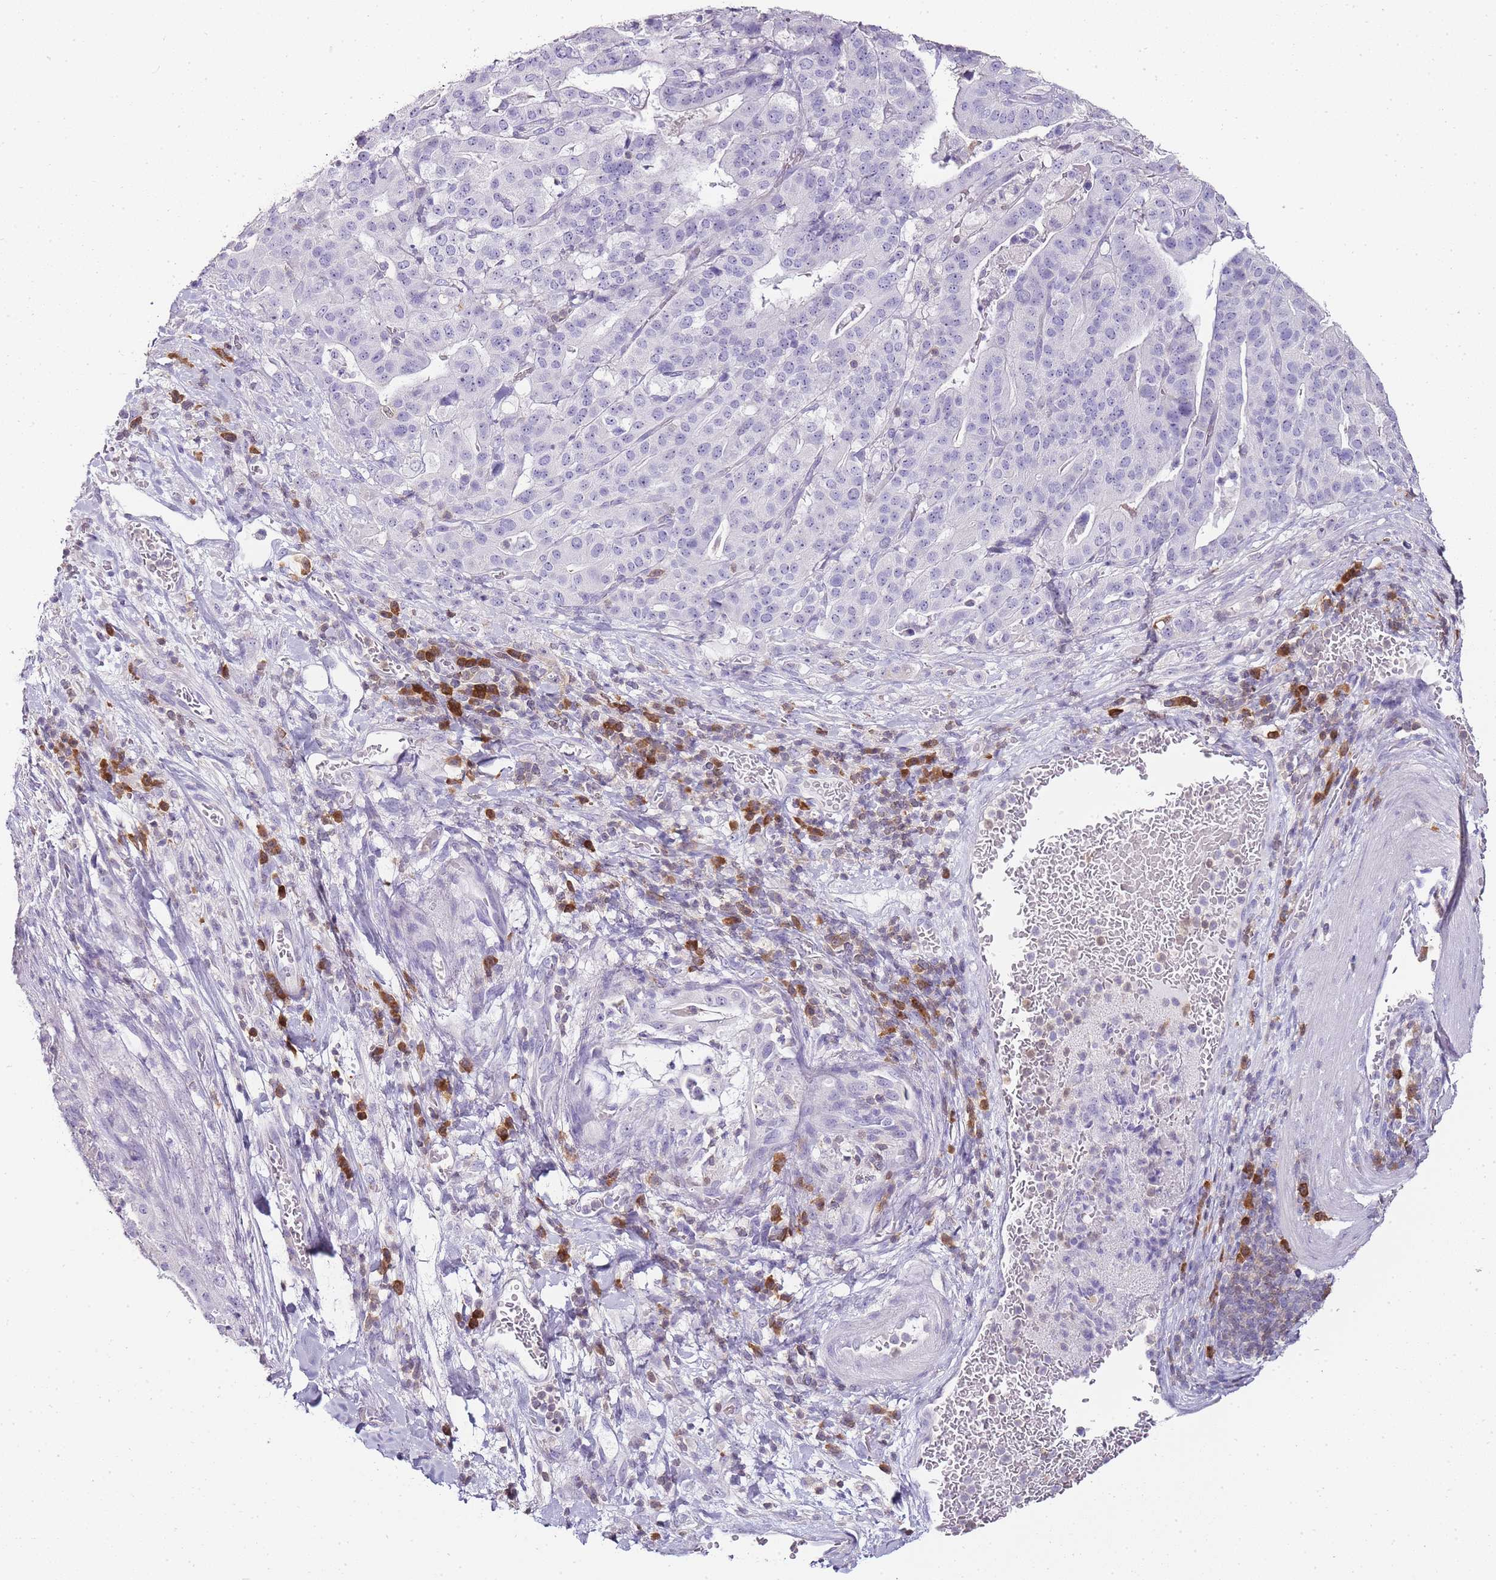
{"staining": {"intensity": "negative", "quantity": "none", "location": "none"}, "tissue": "stomach cancer", "cell_type": "Tumor cells", "image_type": "cancer", "snomed": [{"axis": "morphology", "description": "Adenocarcinoma, NOS"}, {"axis": "topography", "description": "Stomach"}], "caption": "Tumor cells are negative for brown protein staining in stomach adenocarcinoma. (DAB IHC with hematoxylin counter stain).", "gene": "ZBP1", "patient": {"sex": "male", "age": 48}}